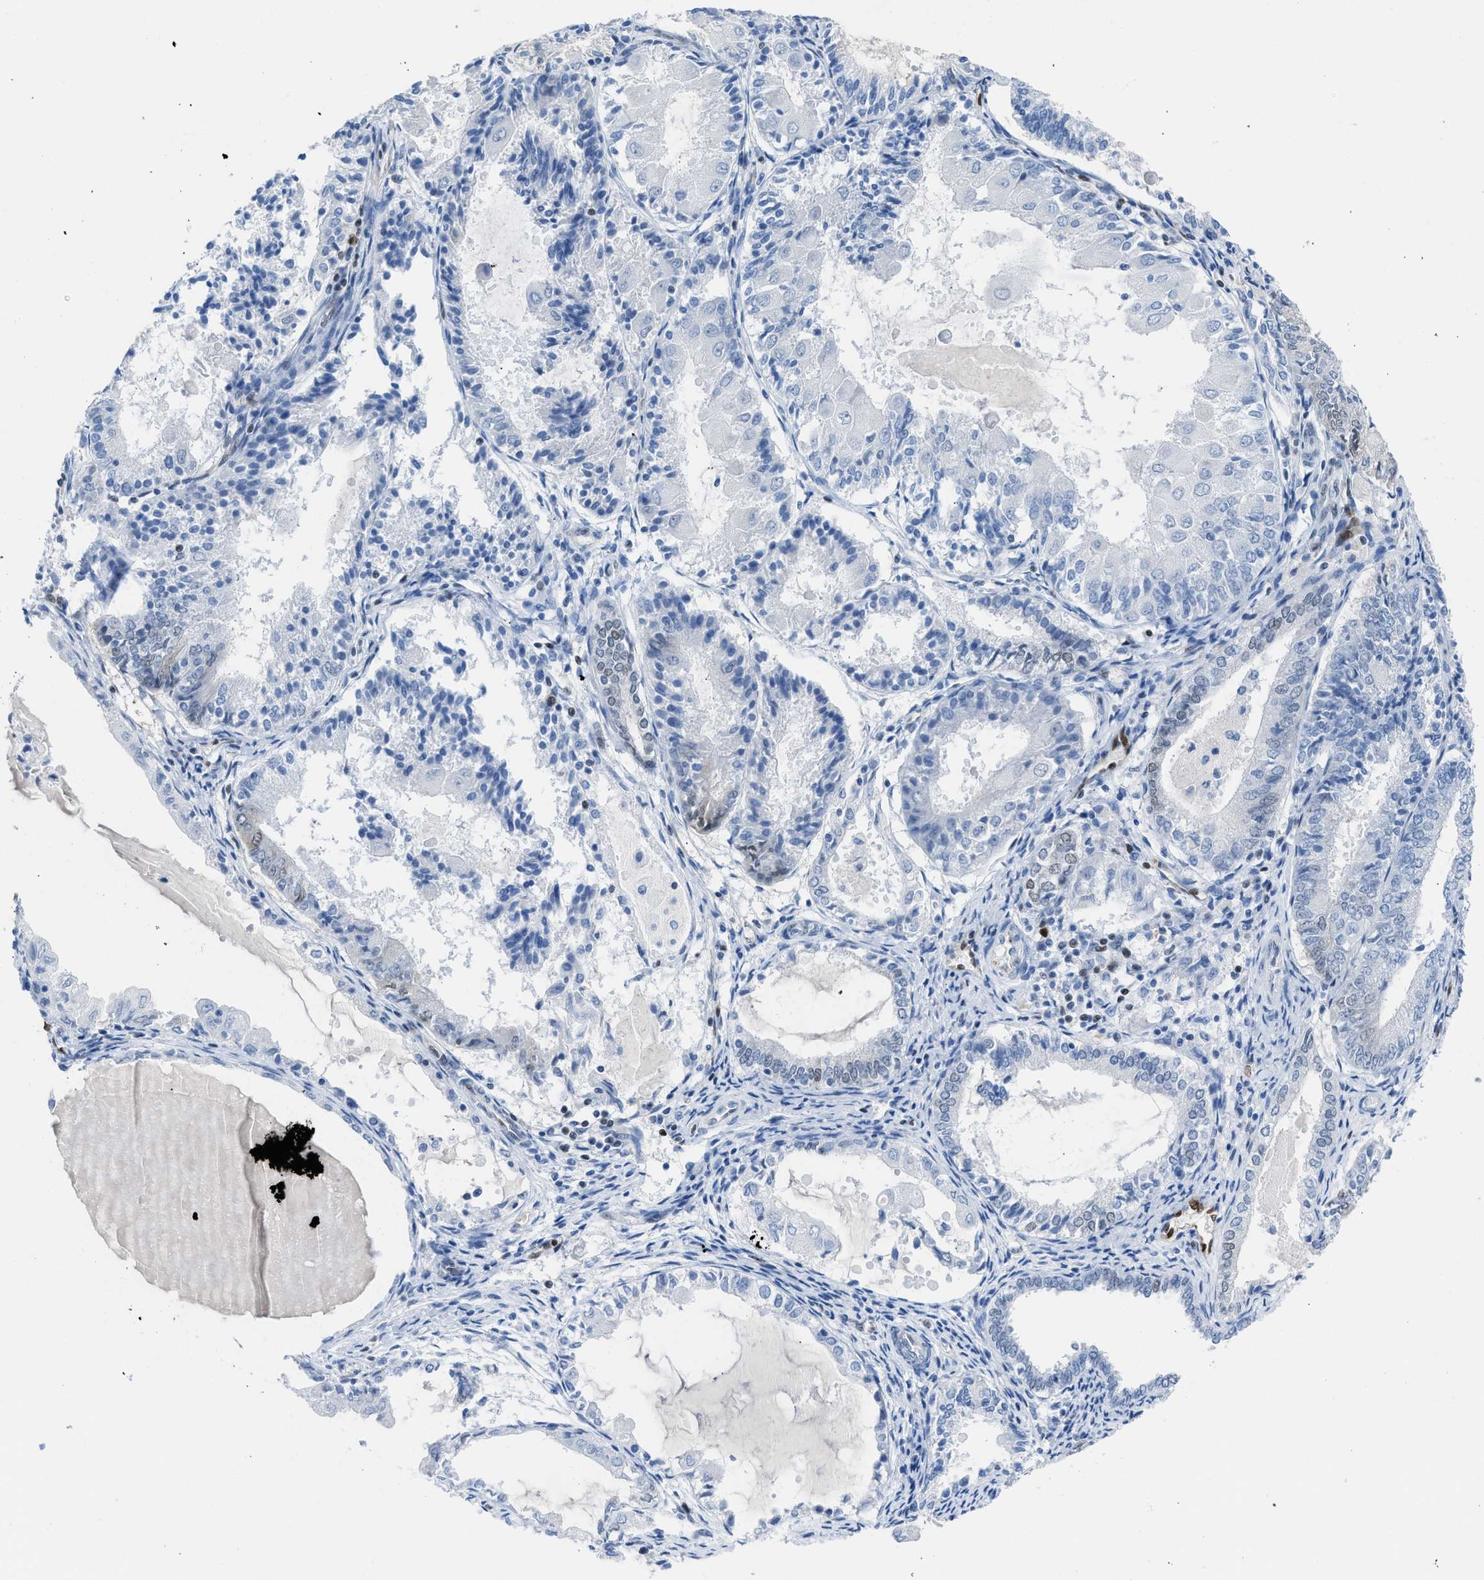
{"staining": {"intensity": "weak", "quantity": "<25%", "location": "nuclear"}, "tissue": "endometrial cancer", "cell_type": "Tumor cells", "image_type": "cancer", "snomed": [{"axis": "morphology", "description": "Adenocarcinoma, NOS"}, {"axis": "topography", "description": "Endometrium"}], "caption": "DAB immunohistochemical staining of human endometrial adenocarcinoma shows no significant staining in tumor cells. The staining is performed using DAB brown chromogen with nuclei counter-stained in using hematoxylin.", "gene": "LEF1", "patient": {"sex": "female", "age": 81}}